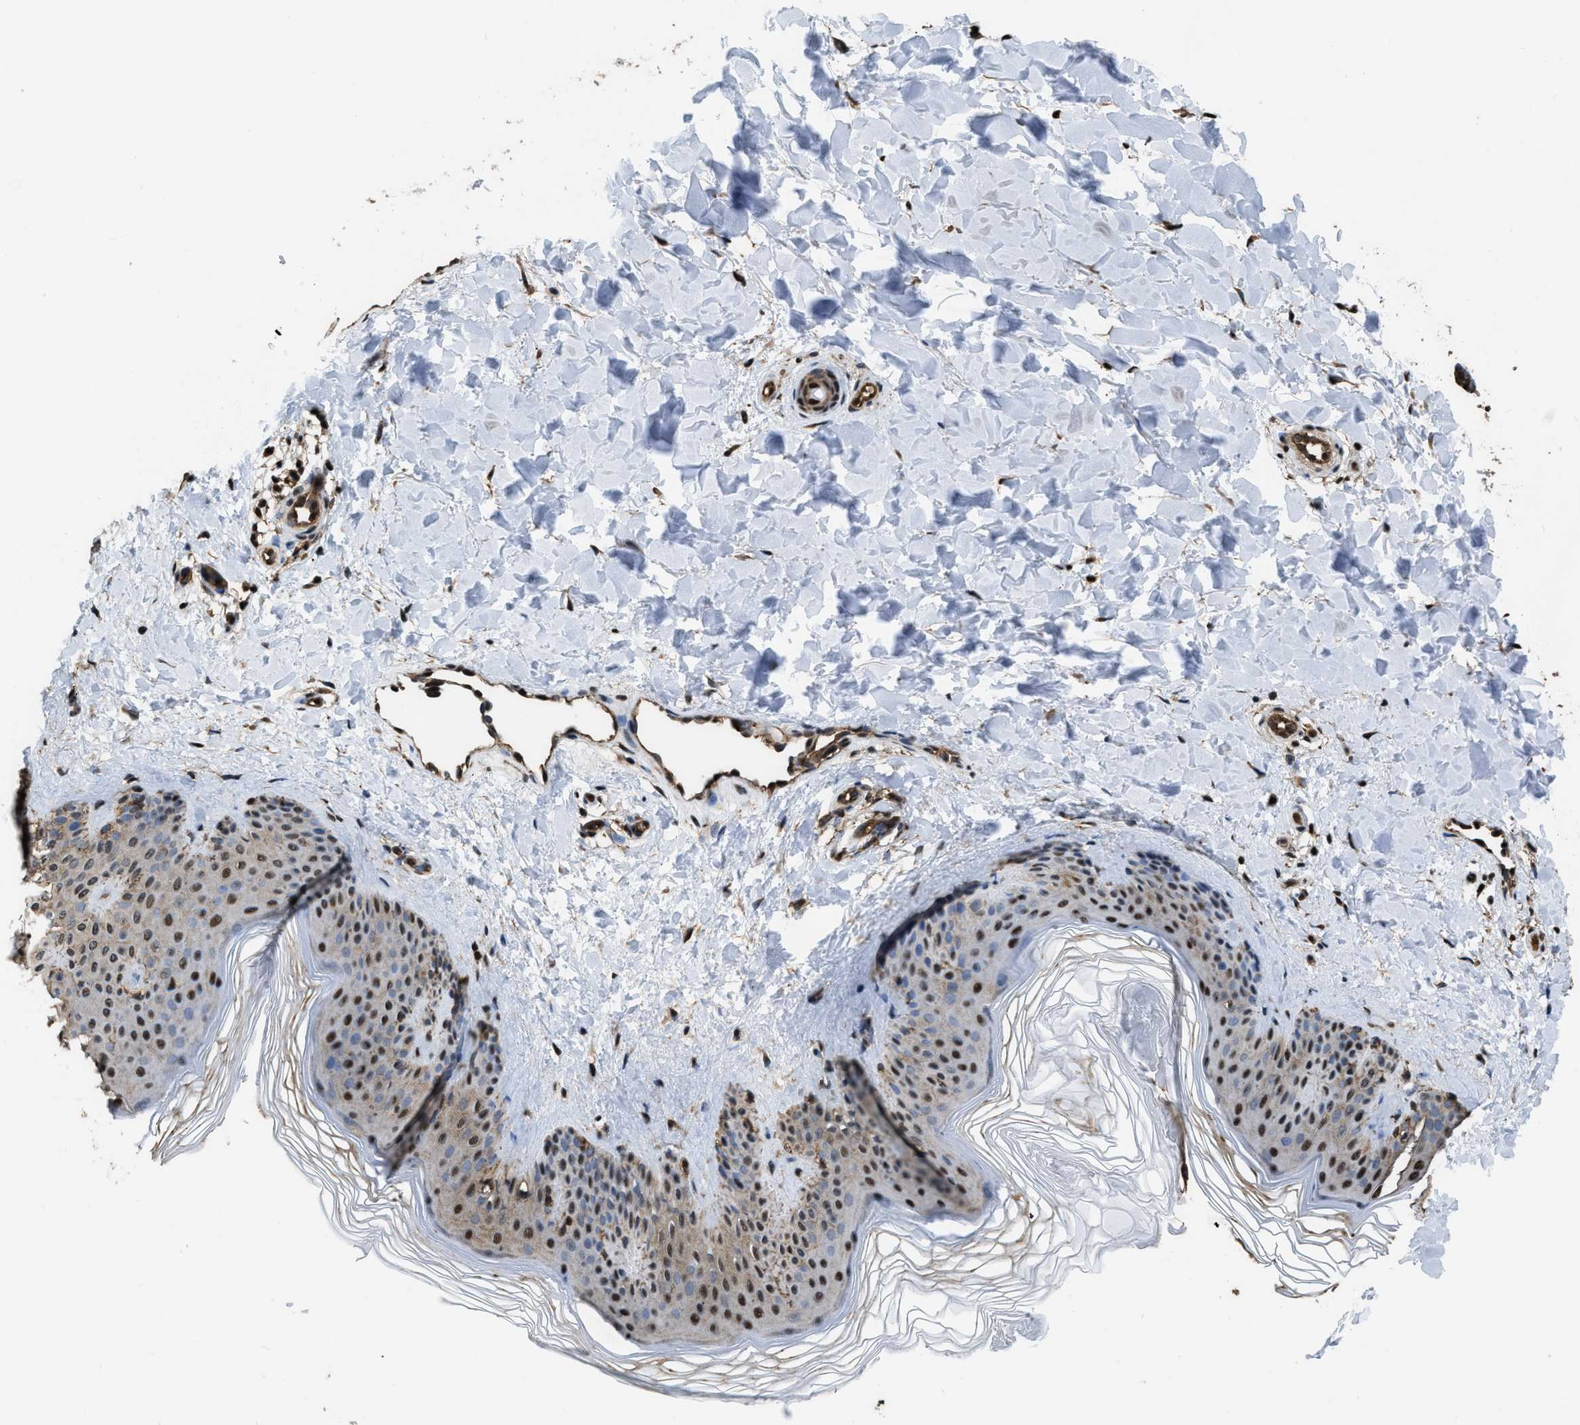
{"staining": {"intensity": "moderate", "quantity": ">75%", "location": "cytoplasmic/membranous,nuclear"}, "tissue": "skin", "cell_type": "Fibroblasts", "image_type": "normal", "snomed": [{"axis": "morphology", "description": "Normal tissue, NOS"}, {"axis": "morphology", "description": "Malignant melanoma, Metastatic site"}, {"axis": "topography", "description": "Skin"}], "caption": "Fibroblasts reveal medium levels of moderate cytoplasmic/membranous,nuclear staining in approximately >75% of cells in unremarkable human skin. (brown staining indicates protein expression, while blue staining denotes nuclei).", "gene": "FNTA", "patient": {"sex": "male", "age": 41}}